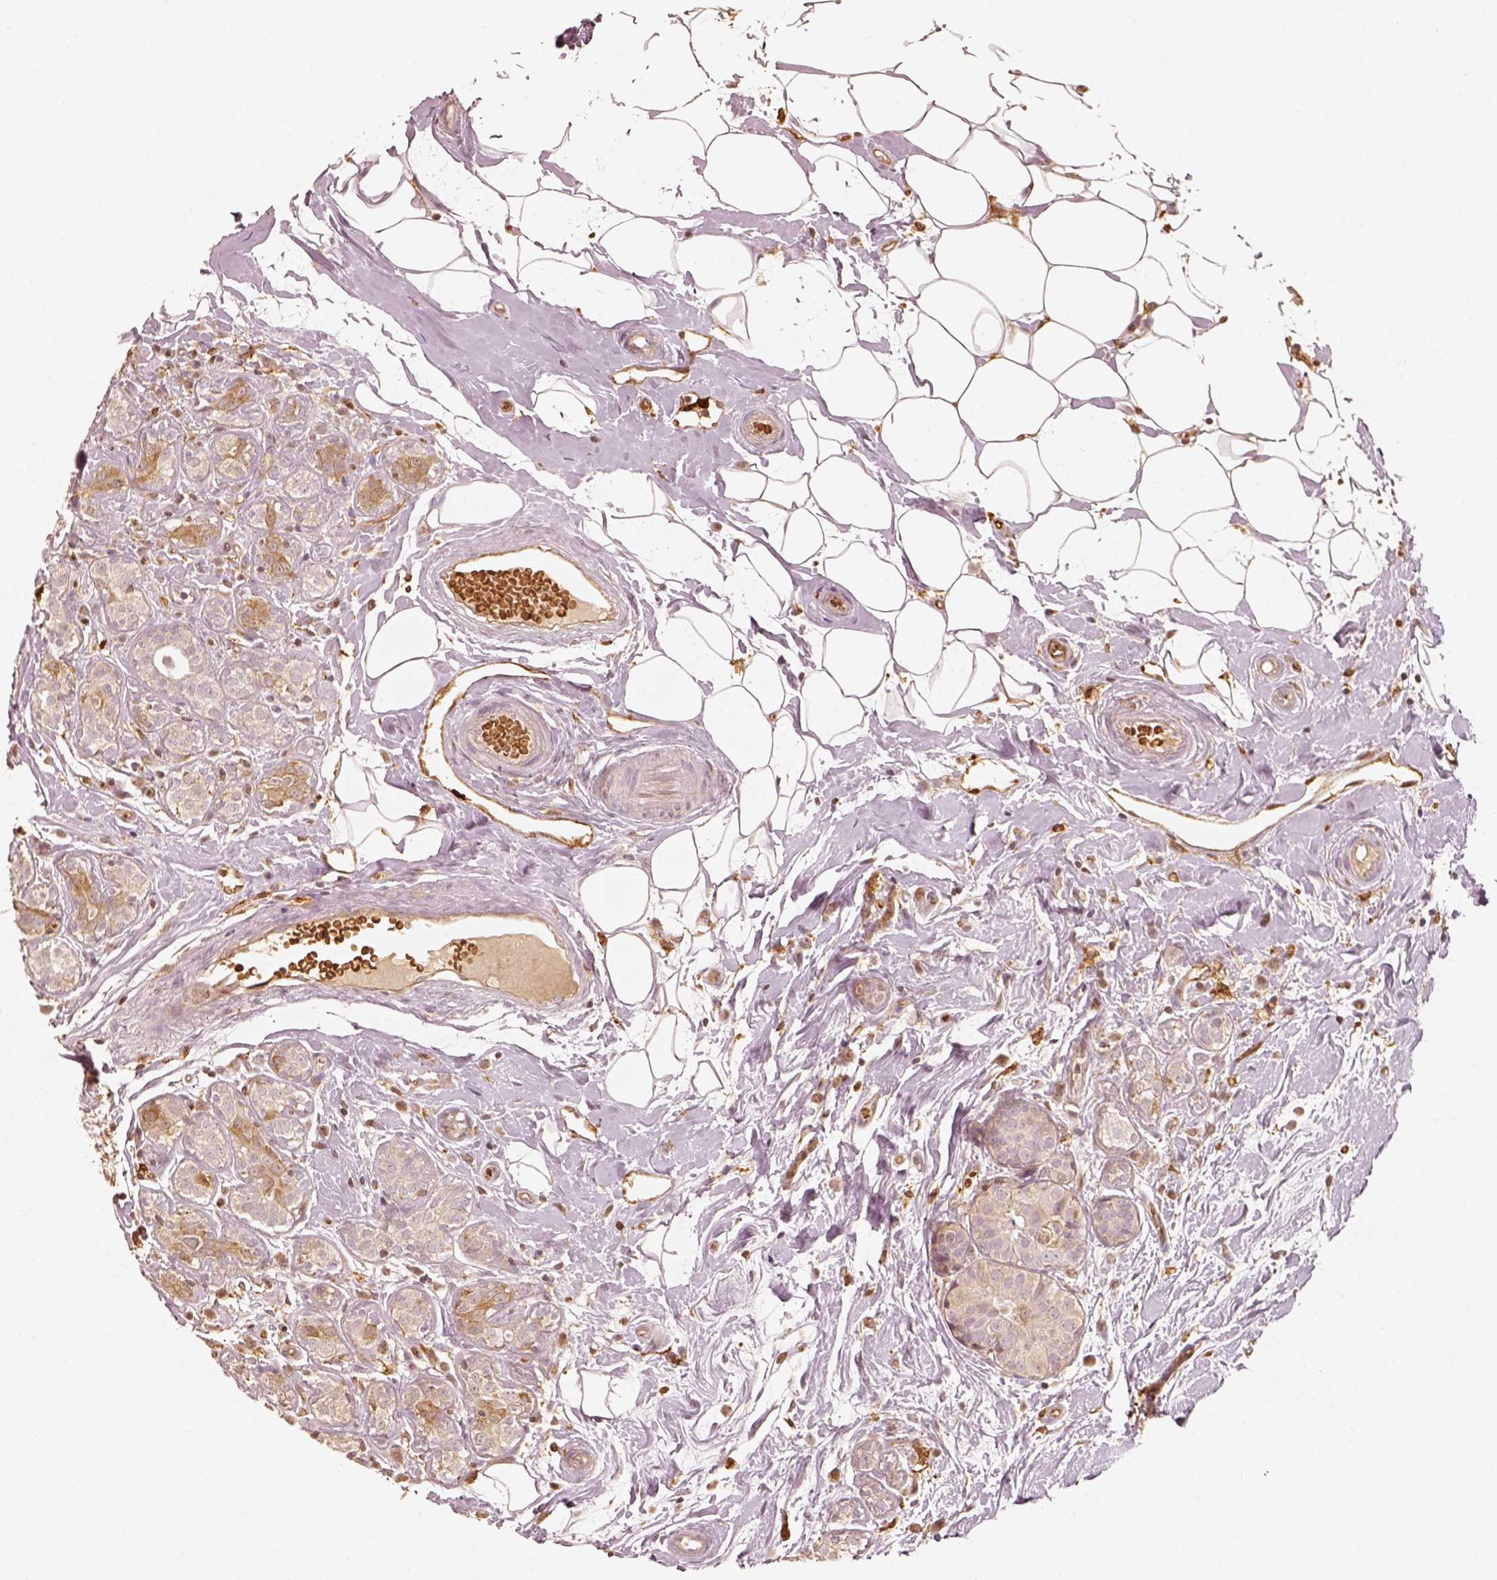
{"staining": {"intensity": "negative", "quantity": "none", "location": "none"}, "tissue": "breast cancer", "cell_type": "Tumor cells", "image_type": "cancer", "snomed": [{"axis": "morphology", "description": "Normal tissue, NOS"}, {"axis": "morphology", "description": "Duct carcinoma"}, {"axis": "topography", "description": "Breast"}], "caption": "High magnification brightfield microscopy of intraductal carcinoma (breast) stained with DAB (3,3'-diaminobenzidine) (brown) and counterstained with hematoxylin (blue): tumor cells show no significant positivity. (DAB IHC, high magnification).", "gene": "FSCN1", "patient": {"sex": "female", "age": 43}}